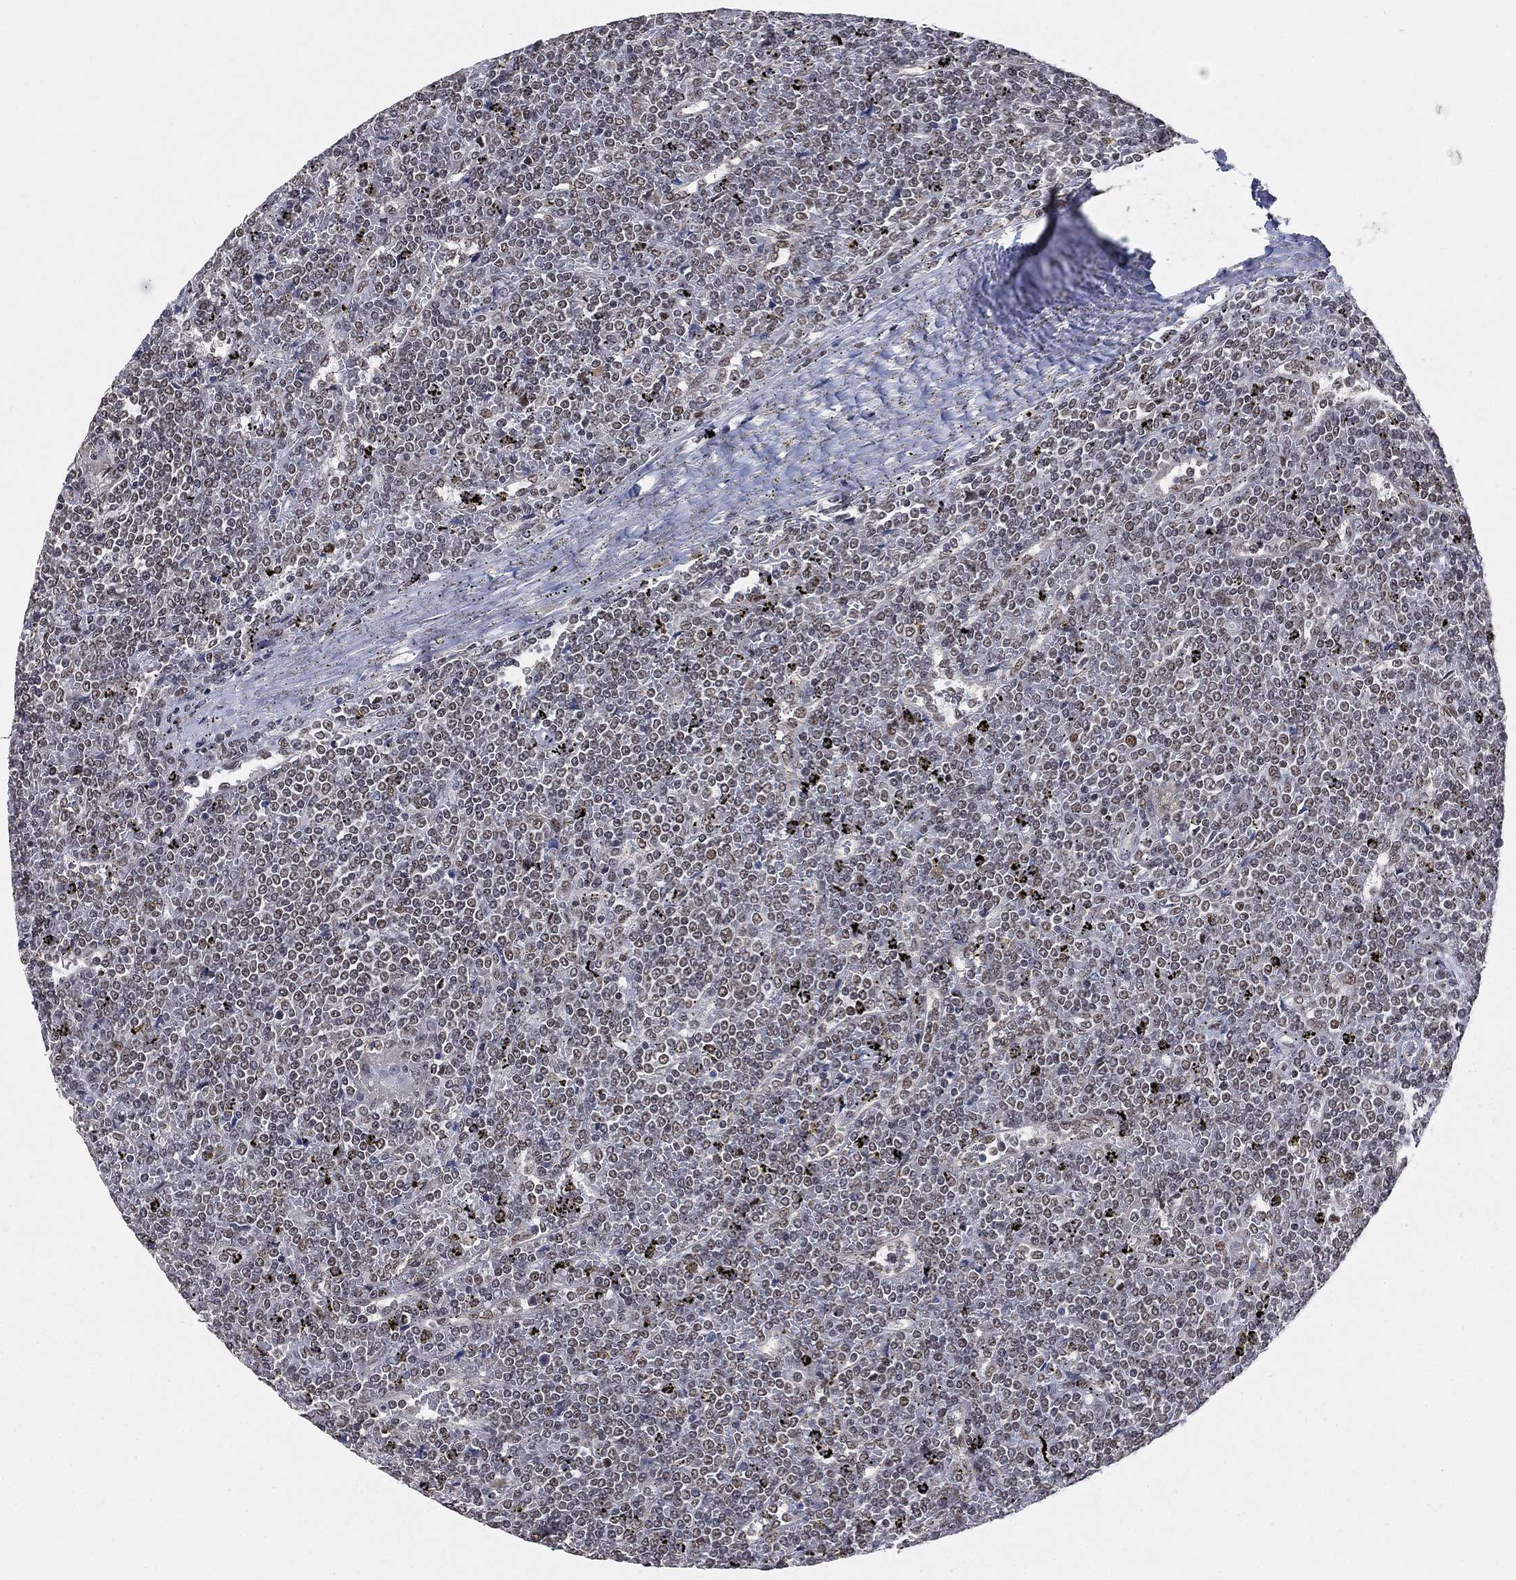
{"staining": {"intensity": "negative", "quantity": "none", "location": "none"}, "tissue": "lymphoma", "cell_type": "Tumor cells", "image_type": "cancer", "snomed": [{"axis": "morphology", "description": "Malignant lymphoma, non-Hodgkin's type, Low grade"}, {"axis": "topography", "description": "Spleen"}], "caption": "An image of low-grade malignant lymphoma, non-Hodgkin's type stained for a protein displays no brown staining in tumor cells.", "gene": "YLPM1", "patient": {"sex": "female", "age": 19}}